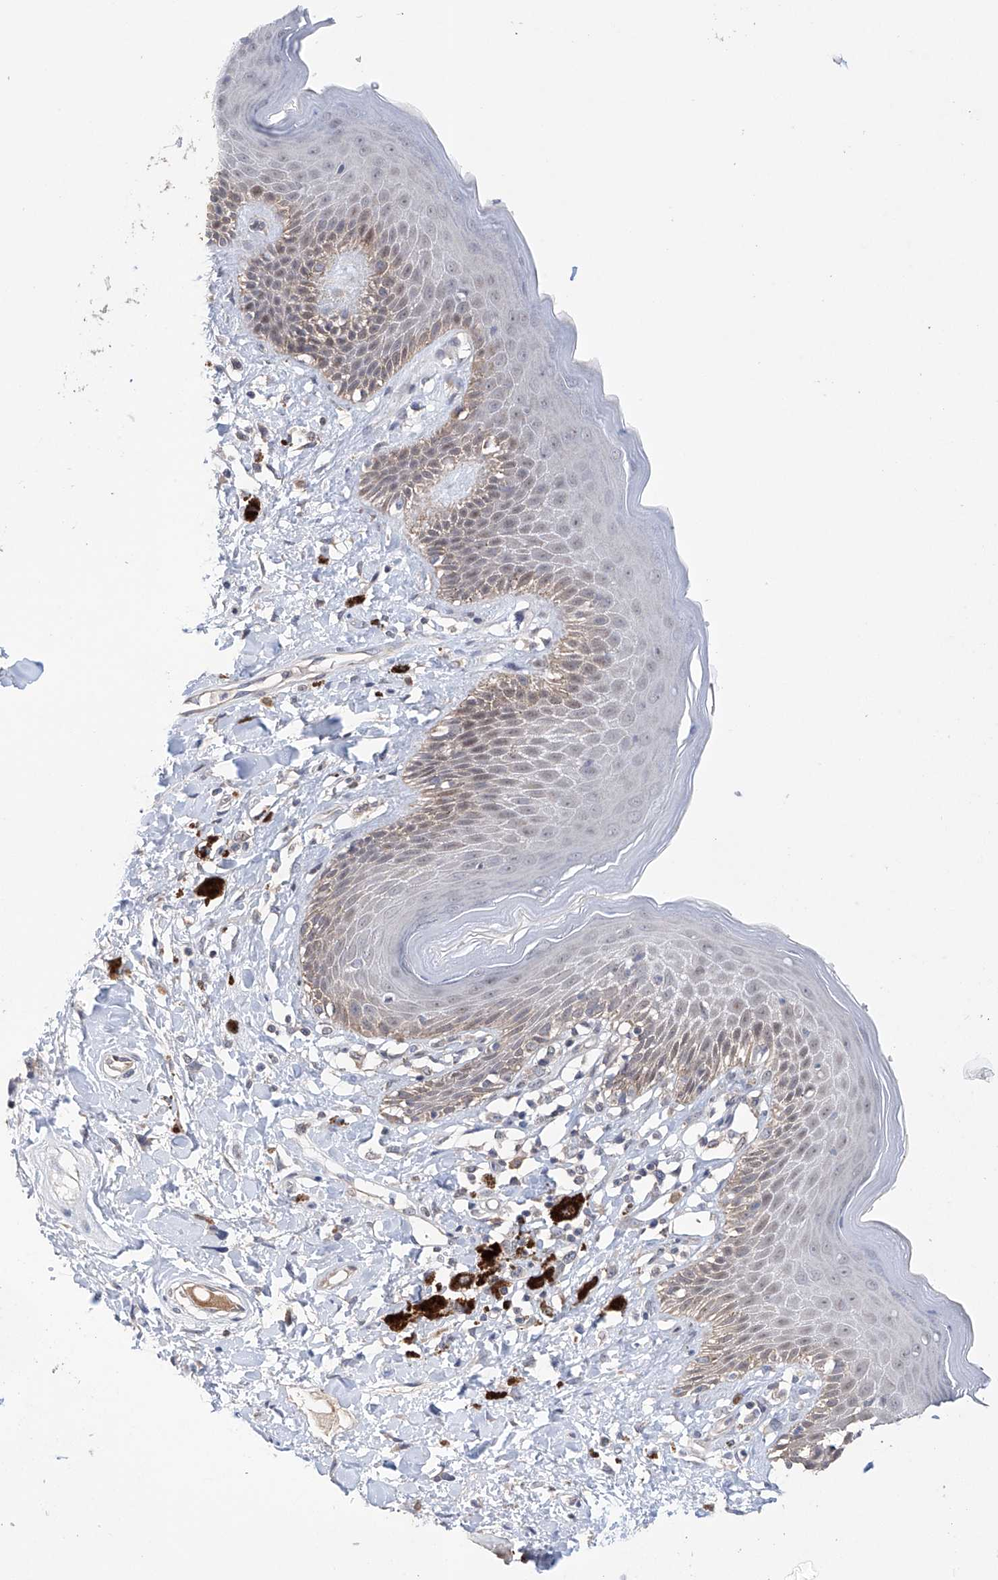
{"staining": {"intensity": "moderate", "quantity": "<25%", "location": "cytoplasmic/membranous"}, "tissue": "skin", "cell_type": "Epidermal cells", "image_type": "normal", "snomed": [{"axis": "morphology", "description": "Normal tissue, NOS"}, {"axis": "topography", "description": "Anal"}], "caption": "Moderate cytoplasmic/membranous expression for a protein is present in approximately <25% of epidermal cells of benign skin using immunohistochemistry (IHC).", "gene": "AFG1L", "patient": {"sex": "female", "age": 78}}